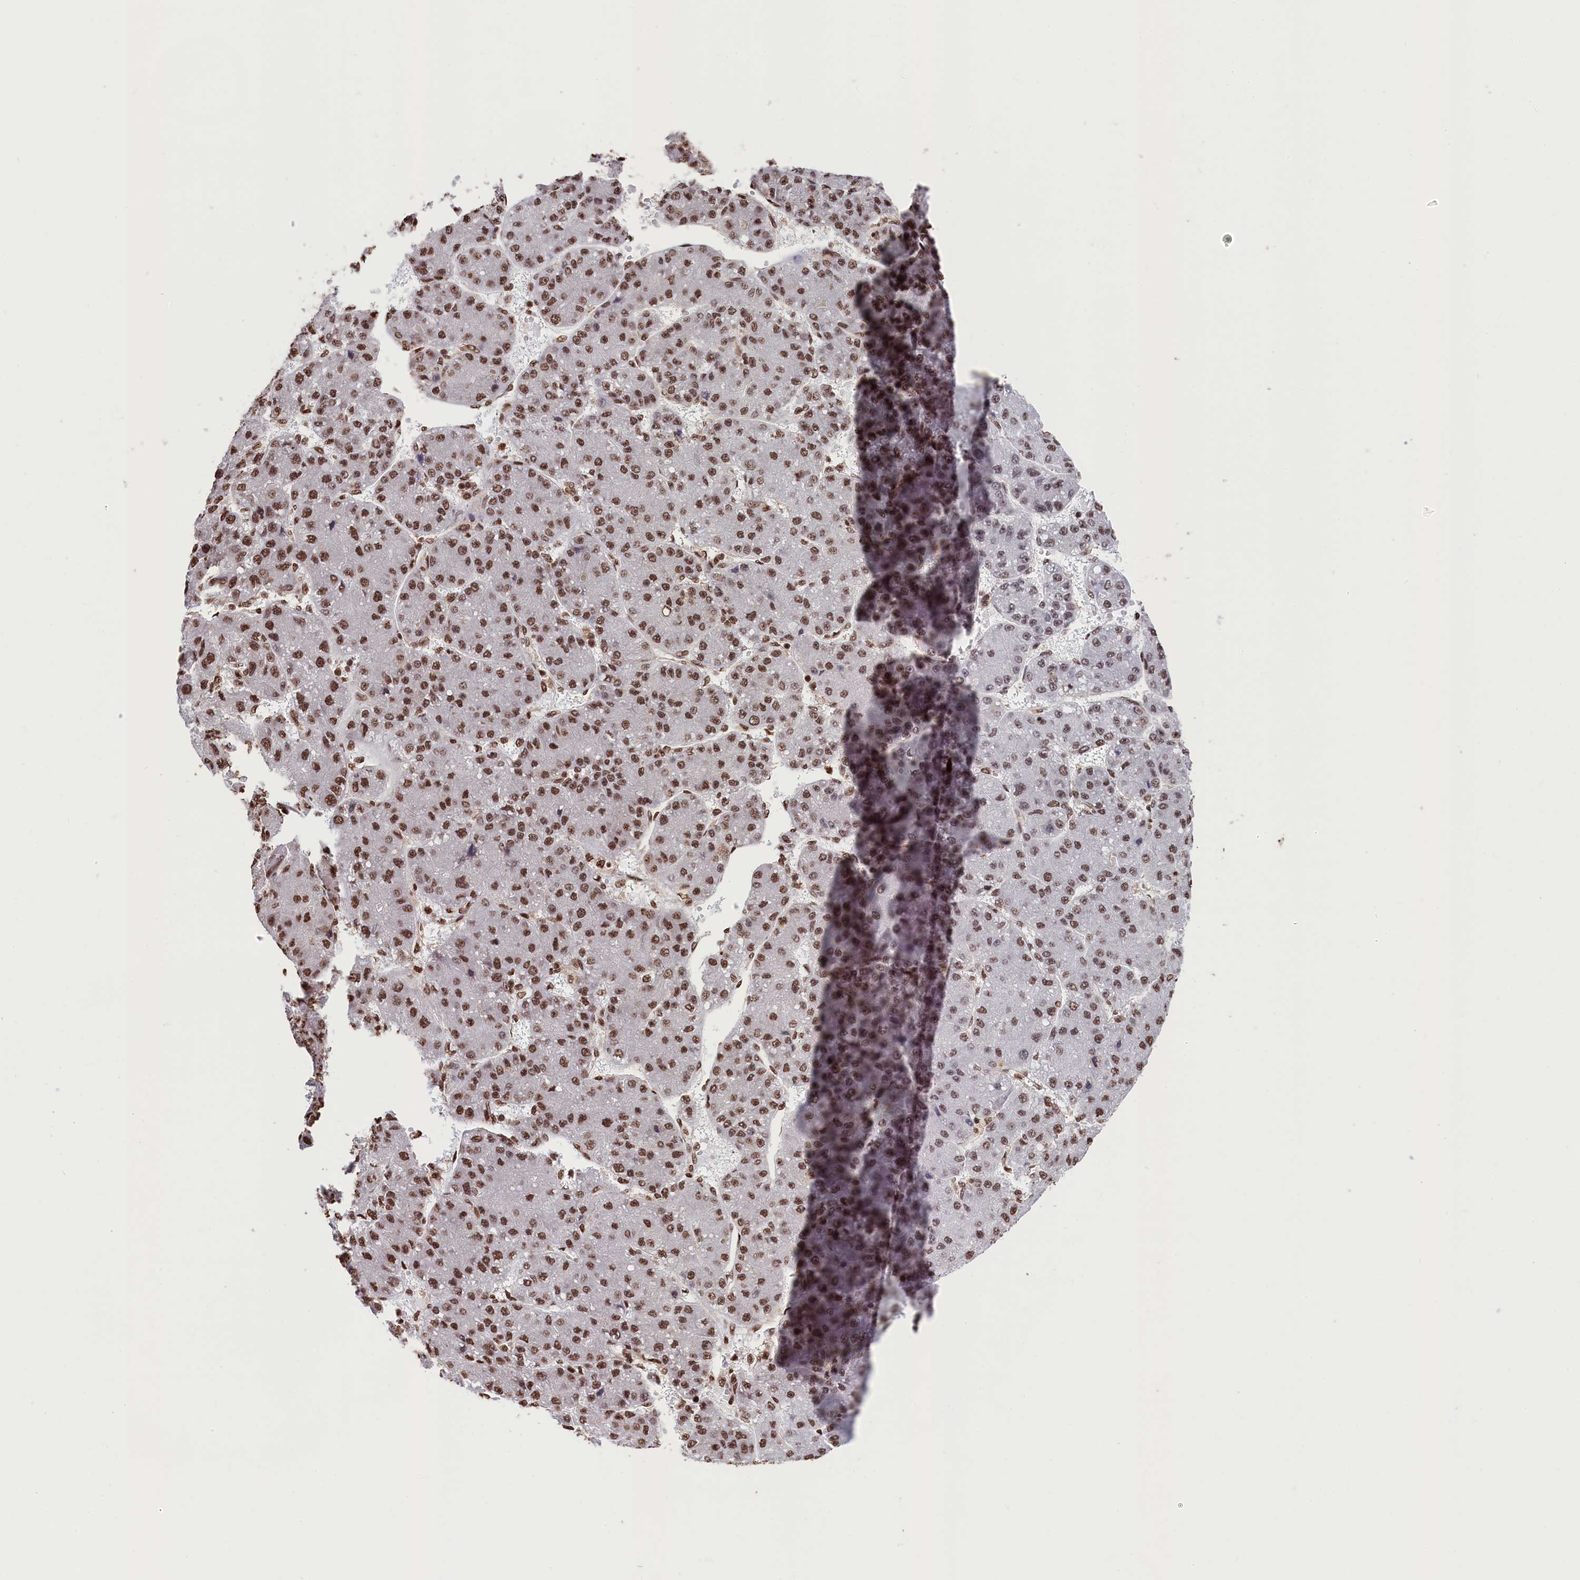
{"staining": {"intensity": "strong", "quantity": ">75%", "location": "nuclear"}, "tissue": "liver cancer", "cell_type": "Tumor cells", "image_type": "cancer", "snomed": [{"axis": "morphology", "description": "Carcinoma, Hepatocellular, NOS"}, {"axis": "topography", "description": "Liver"}], "caption": "Immunohistochemistry (DAB) staining of liver cancer (hepatocellular carcinoma) shows strong nuclear protein positivity in approximately >75% of tumor cells.", "gene": "SNRPD2", "patient": {"sex": "male", "age": 67}}